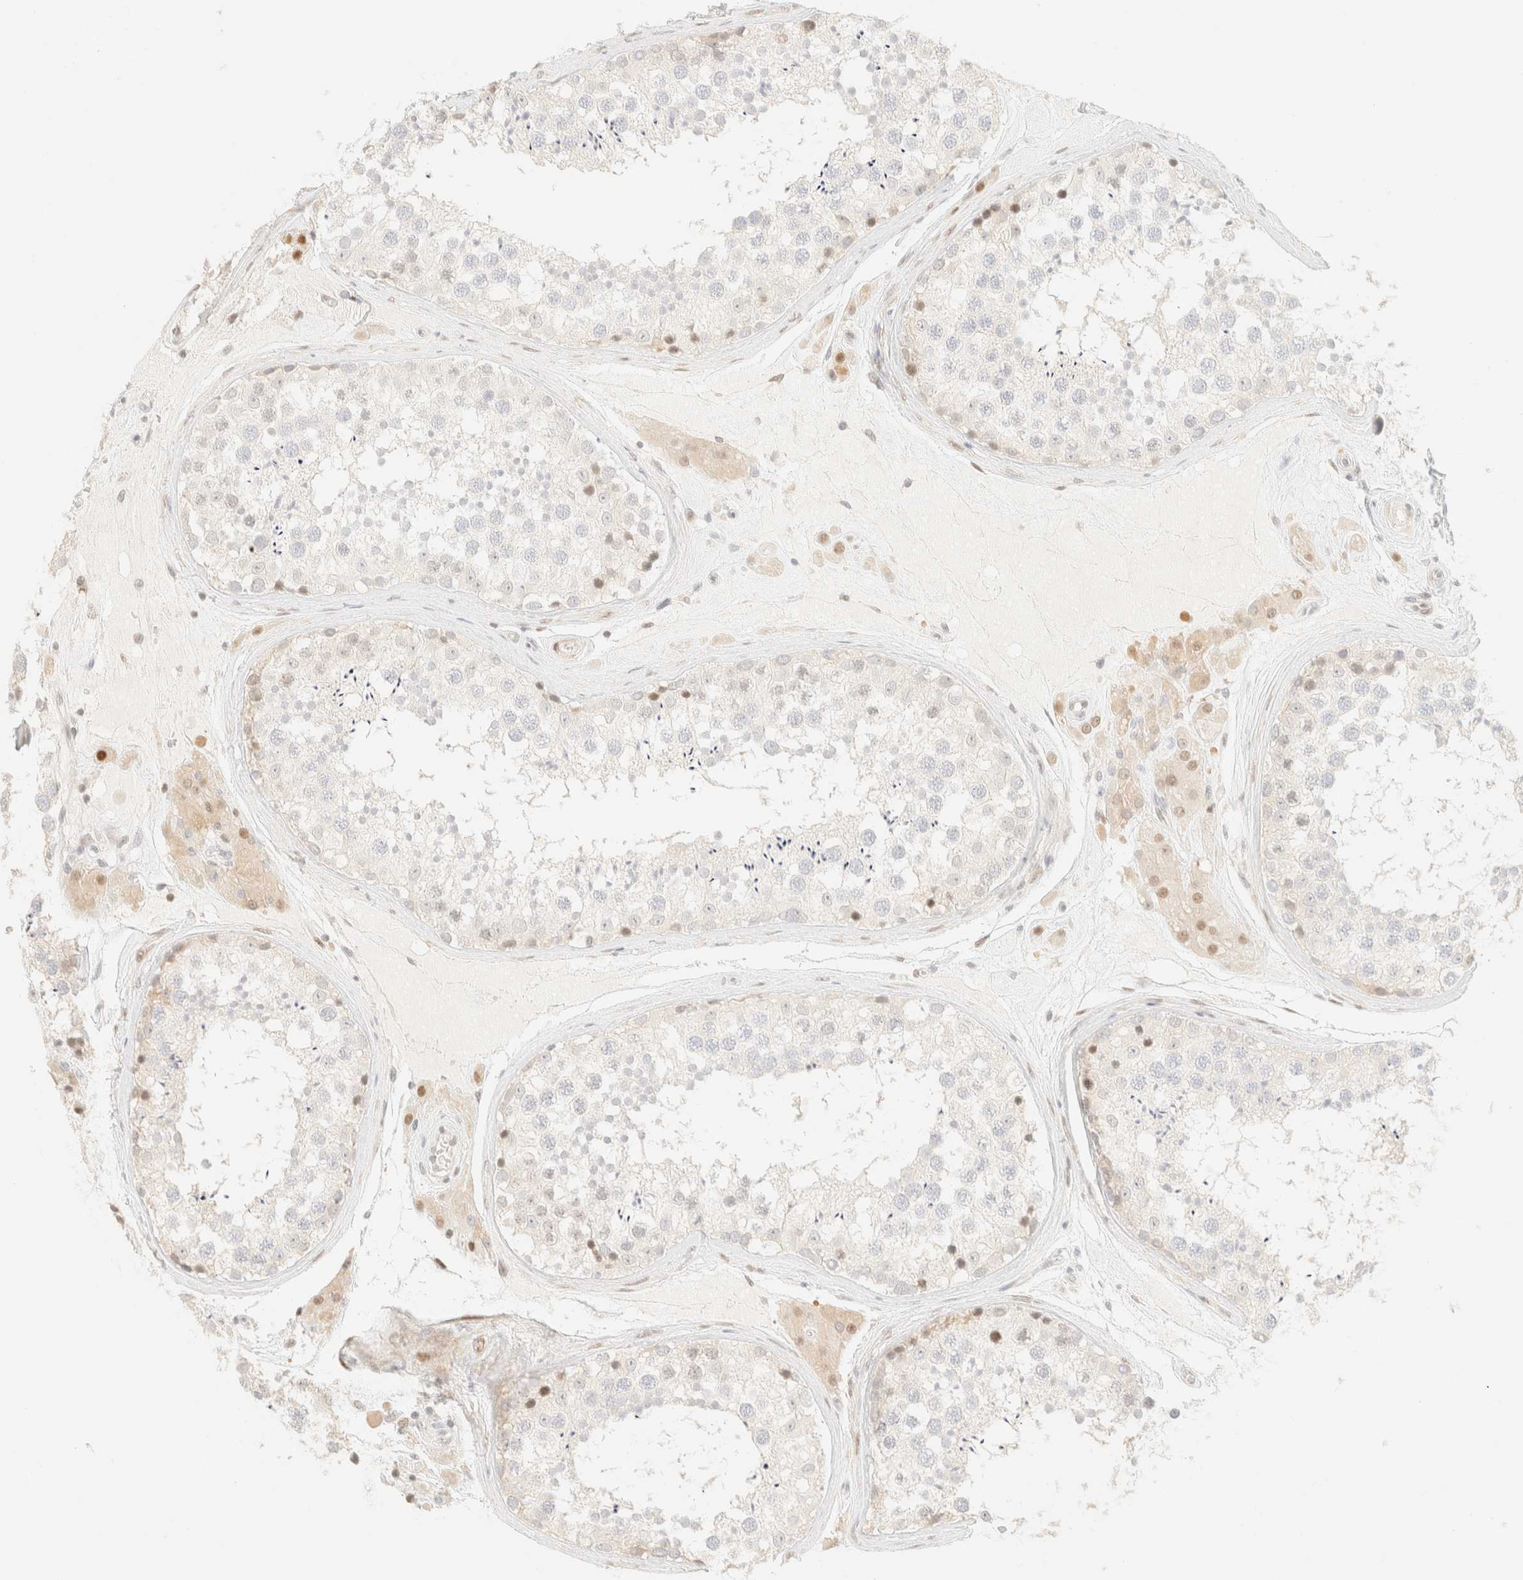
{"staining": {"intensity": "weak", "quantity": "<25%", "location": "cytoplasmic/membranous"}, "tissue": "testis", "cell_type": "Cells in seminiferous ducts", "image_type": "normal", "snomed": [{"axis": "morphology", "description": "Normal tissue, NOS"}, {"axis": "topography", "description": "Testis"}], "caption": "Immunohistochemistry photomicrograph of benign human testis stained for a protein (brown), which displays no expression in cells in seminiferous ducts. (DAB IHC with hematoxylin counter stain).", "gene": "TSR1", "patient": {"sex": "male", "age": 46}}